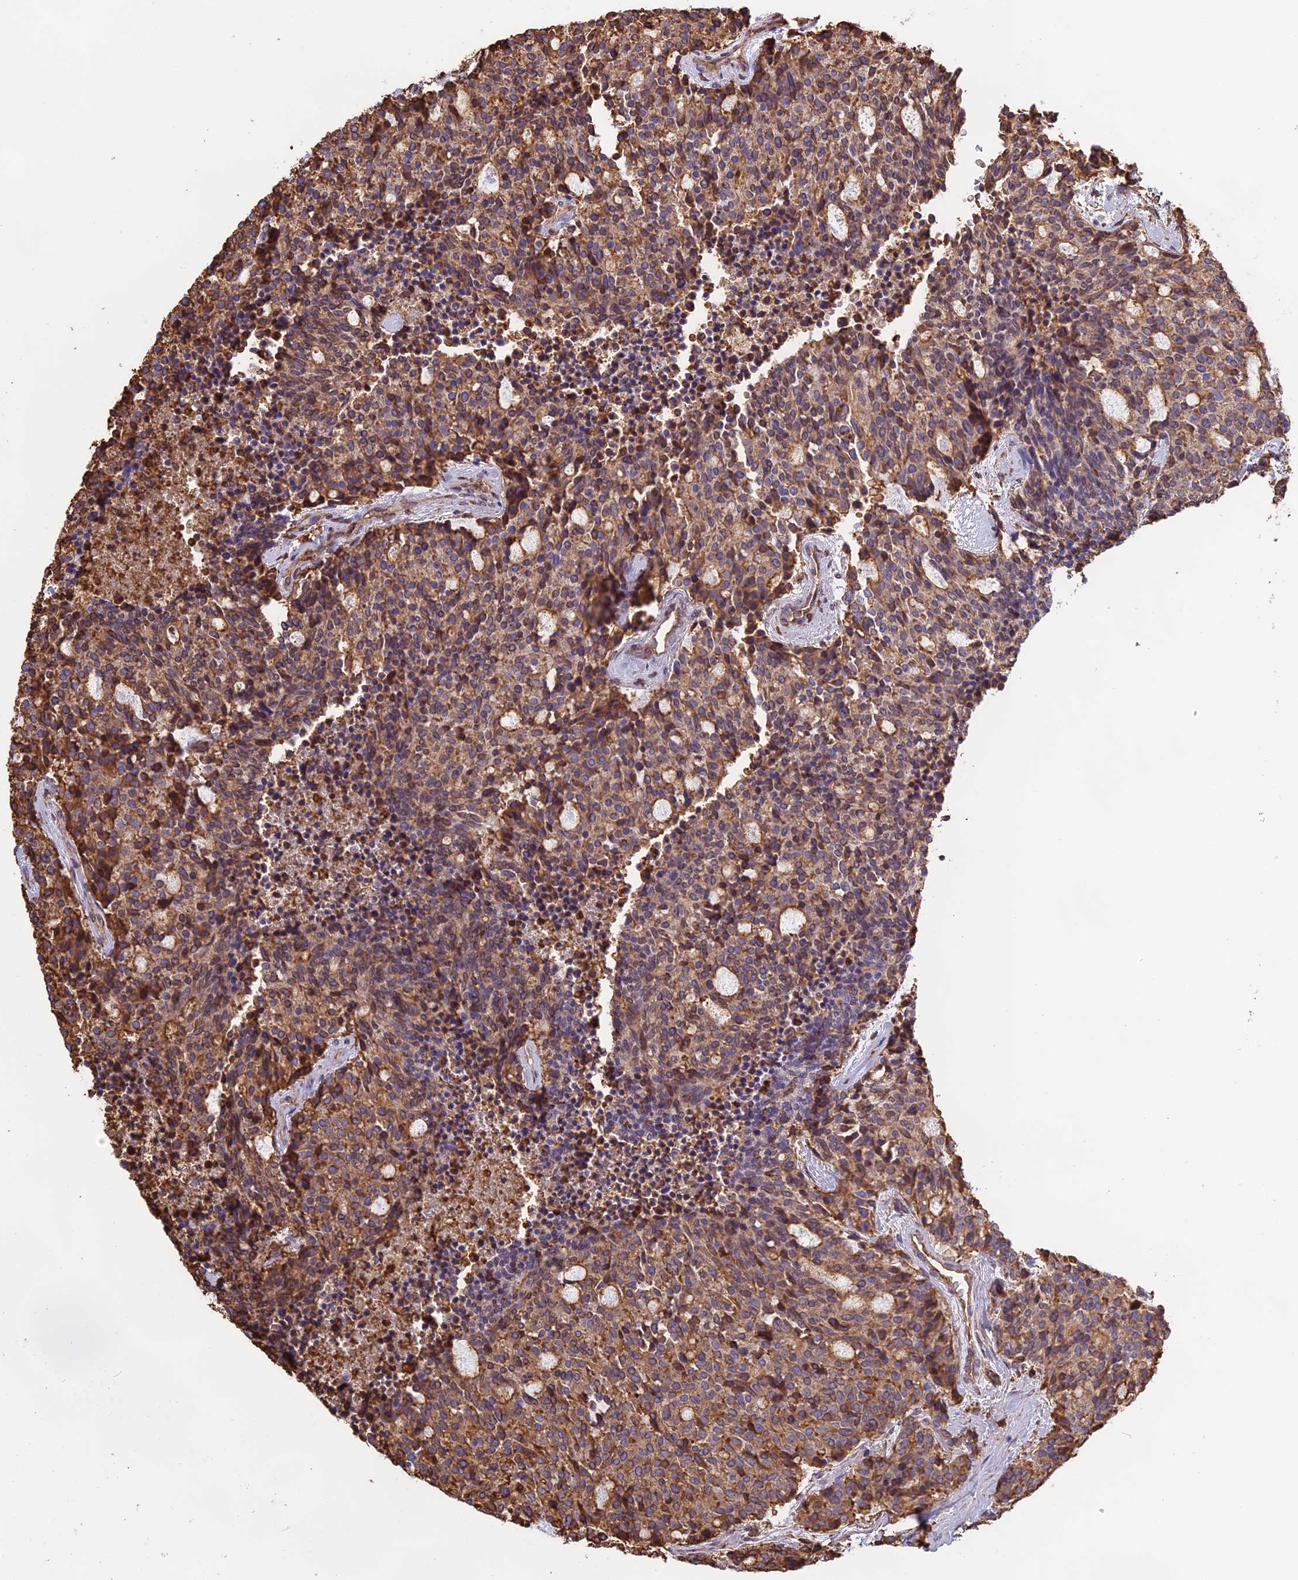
{"staining": {"intensity": "moderate", "quantity": ">75%", "location": "cytoplasmic/membranous"}, "tissue": "carcinoid", "cell_type": "Tumor cells", "image_type": "cancer", "snomed": [{"axis": "morphology", "description": "Carcinoid, malignant, NOS"}, {"axis": "topography", "description": "Pancreas"}], "caption": "A micrograph of carcinoid stained for a protein demonstrates moderate cytoplasmic/membranous brown staining in tumor cells.", "gene": "TMEM255B", "patient": {"sex": "female", "age": 54}}